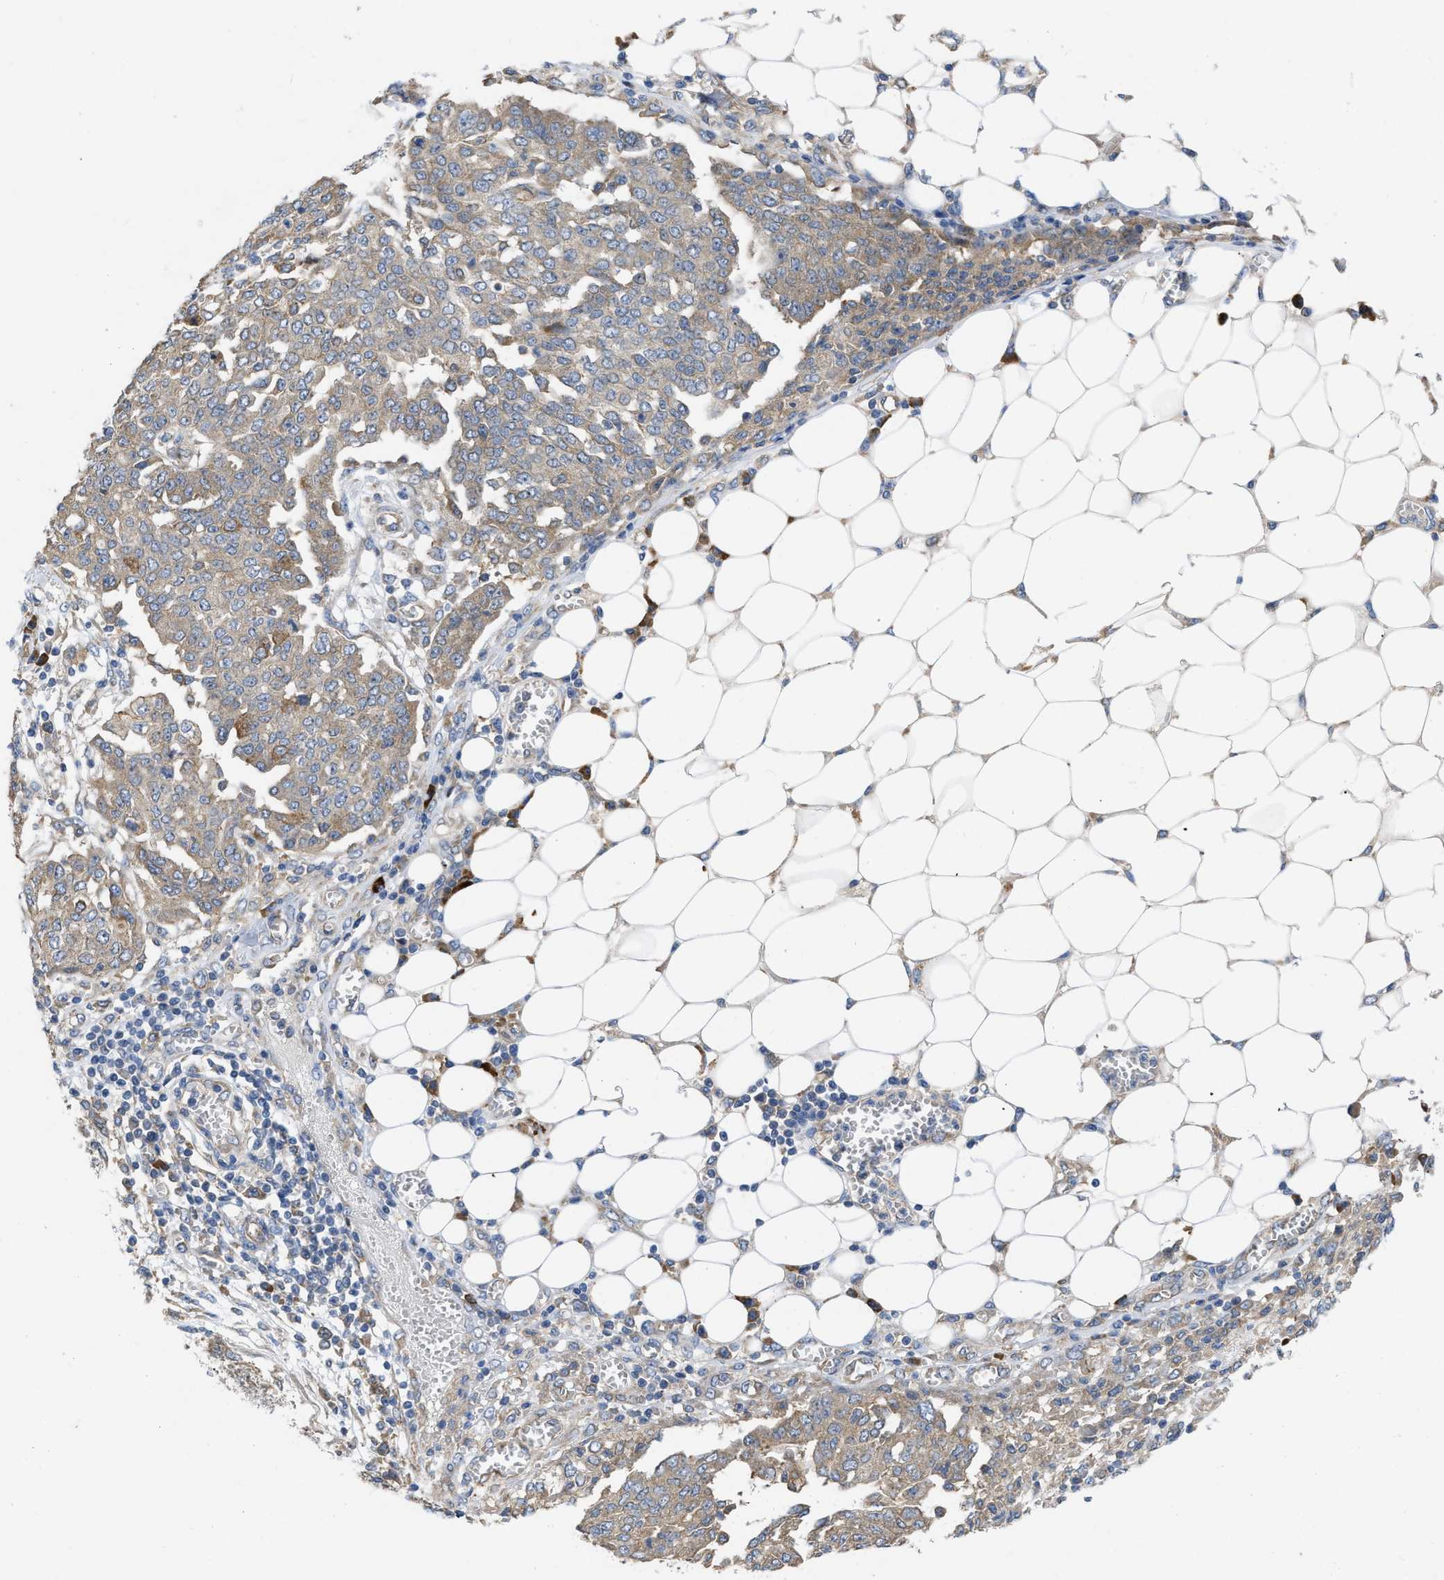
{"staining": {"intensity": "weak", "quantity": ">75%", "location": "cytoplasmic/membranous"}, "tissue": "ovarian cancer", "cell_type": "Tumor cells", "image_type": "cancer", "snomed": [{"axis": "morphology", "description": "Cystadenocarcinoma, serous, NOS"}, {"axis": "topography", "description": "Soft tissue"}, {"axis": "topography", "description": "Ovary"}], "caption": "A high-resolution micrograph shows immunohistochemistry staining of ovarian cancer (serous cystadenocarcinoma), which reveals weak cytoplasmic/membranous expression in approximately >75% of tumor cells. (Stains: DAB in brown, nuclei in blue, Microscopy: brightfield microscopy at high magnification).", "gene": "TMEM131", "patient": {"sex": "female", "age": 57}}